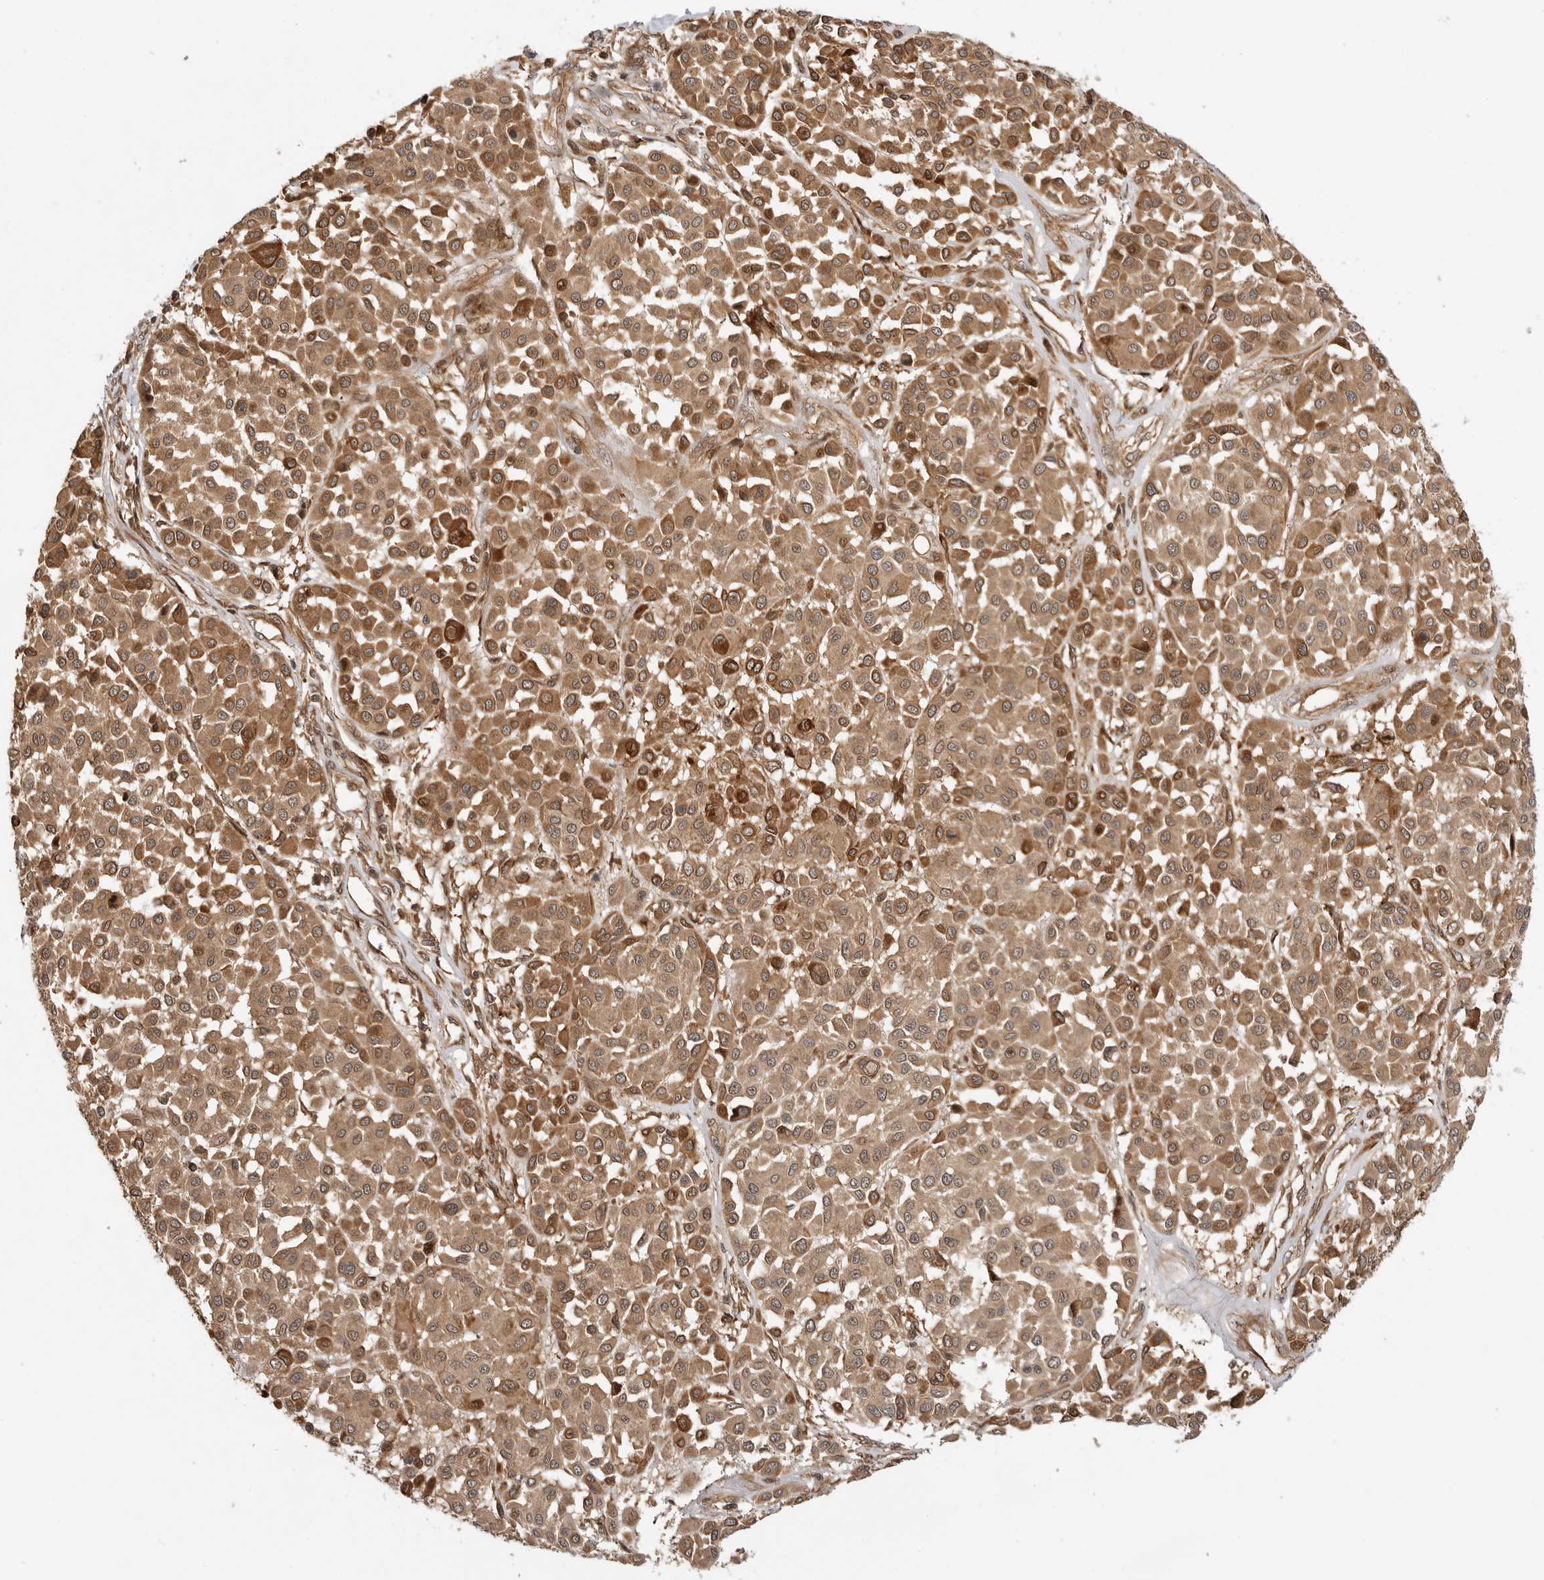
{"staining": {"intensity": "moderate", "quantity": ">75%", "location": "cytoplasmic/membranous"}, "tissue": "melanoma", "cell_type": "Tumor cells", "image_type": "cancer", "snomed": [{"axis": "morphology", "description": "Malignant melanoma, Metastatic site"}, {"axis": "topography", "description": "Soft tissue"}], "caption": "Immunohistochemical staining of malignant melanoma (metastatic site) displays moderate cytoplasmic/membranous protein staining in approximately >75% of tumor cells.", "gene": "ADPRS", "patient": {"sex": "male", "age": 41}}